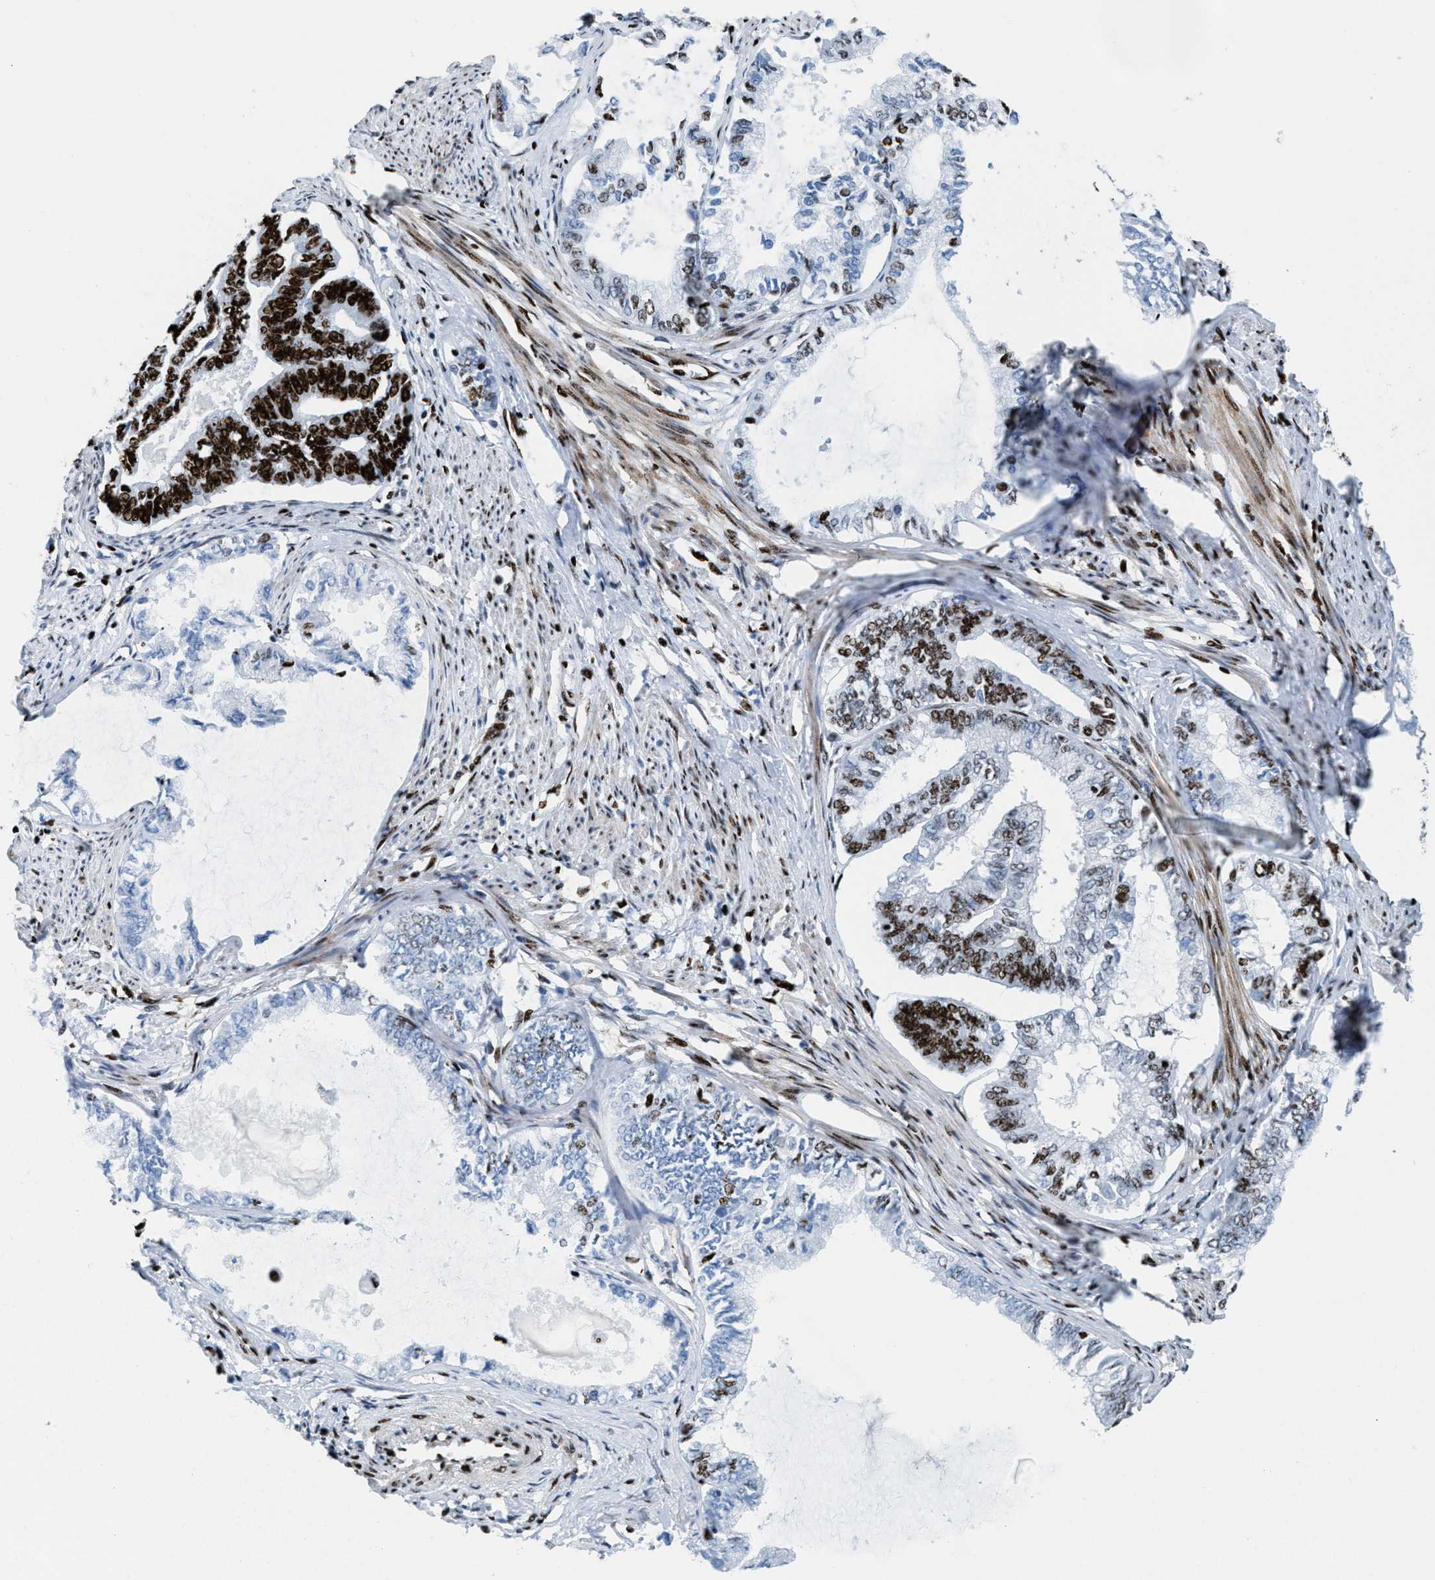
{"staining": {"intensity": "strong", "quantity": ">75%", "location": "nuclear"}, "tissue": "endometrial cancer", "cell_type": "Tumor cells", "image_type": "cancer", "snomed": [{"axis": "morphology", "description": "Adenocarcinoma, NOS"}, {"axis": "topography", "description": "Endometrium"}], "caption": "Immunohistochemical staining of human adenocarcinoma (endometrial) reveals high levels of strong nuclear expression in approximately >75% of tumor cells.", "gene": "NONO", "patient": {"sex": "female", "age": 86}}